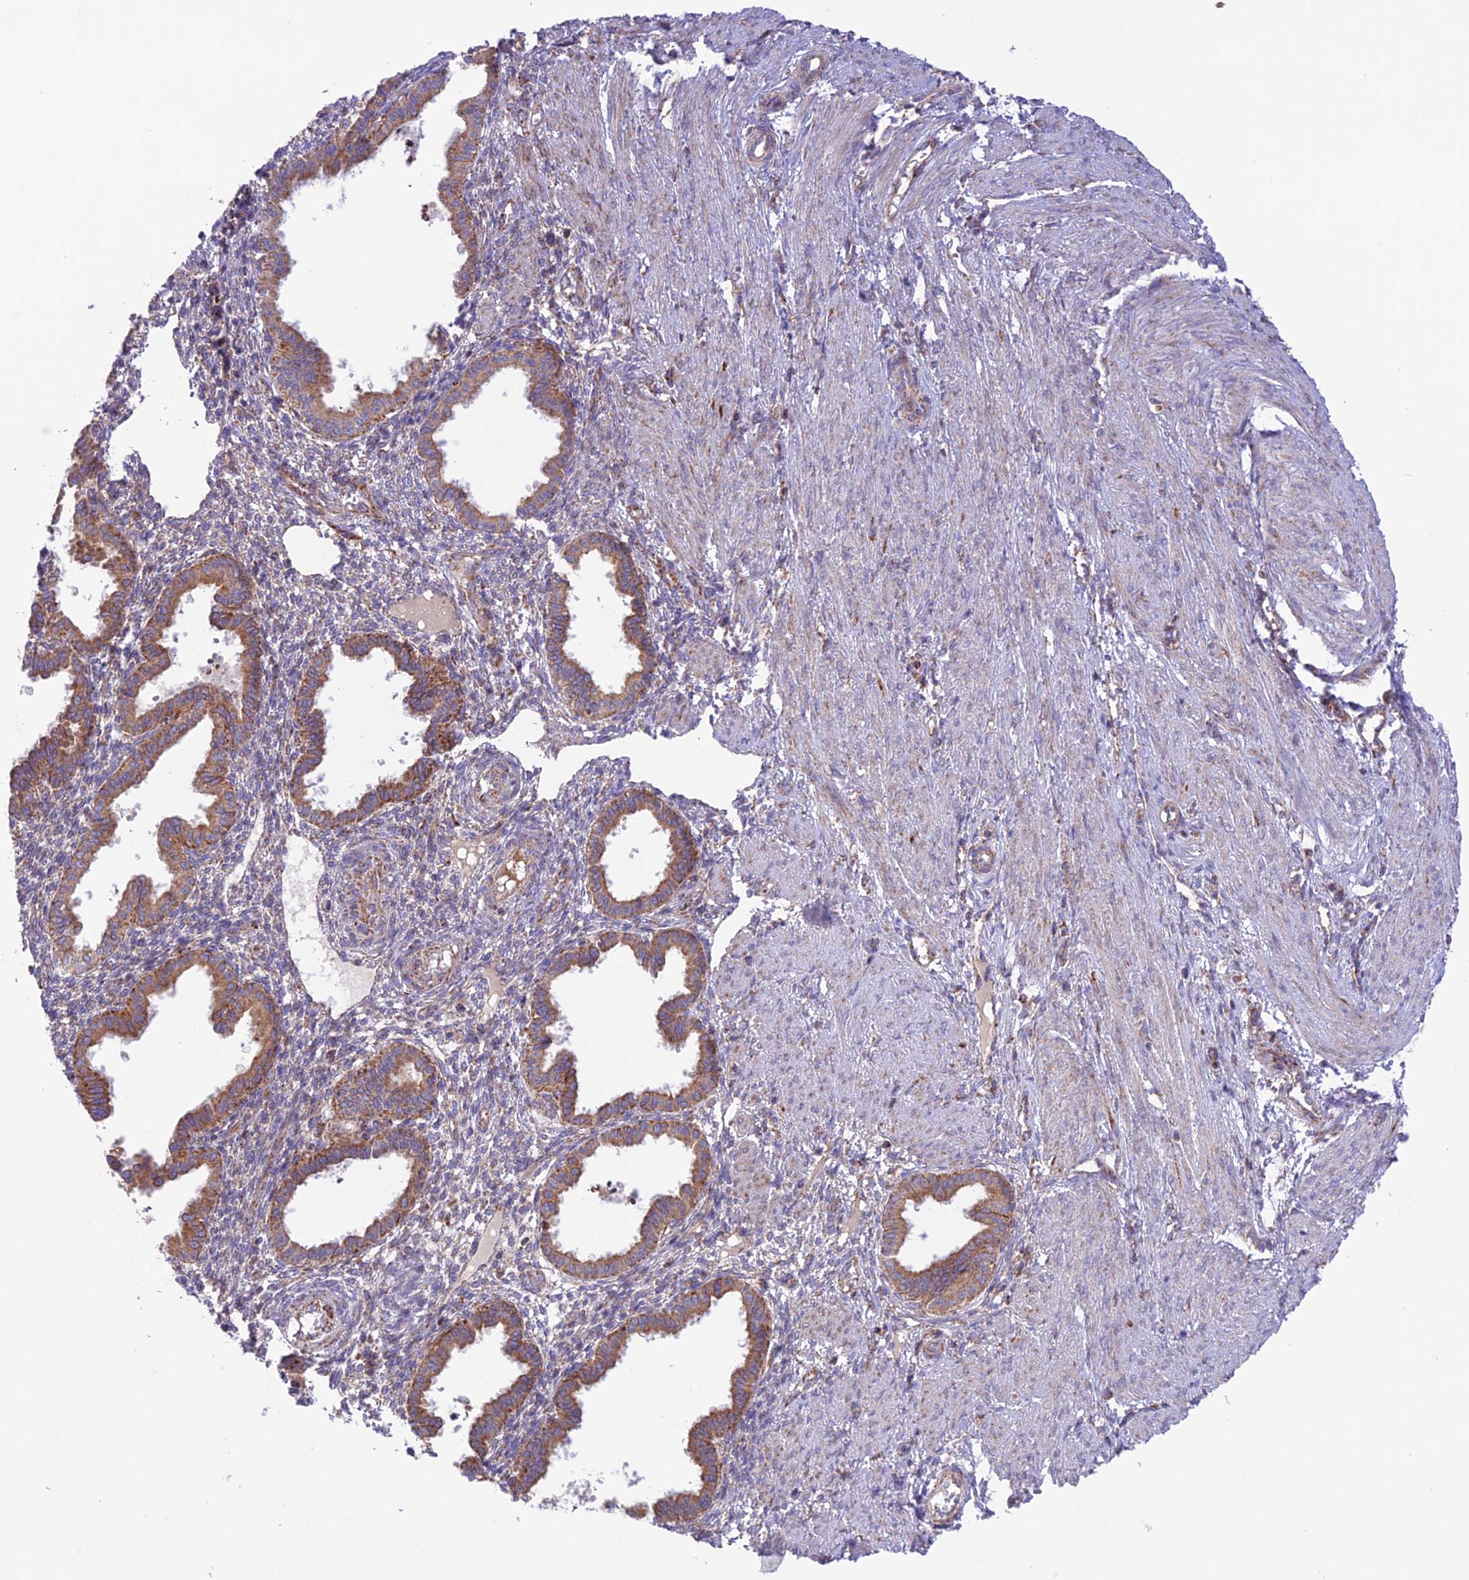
{"staining": {"intensity": "weak", "quantity": "<25%", "location": "cytoplasmic/membranous"}, "tissue": "endometrium", "cell_type": "Cells in endometrial stroma", "image_type": "normal", "snomed": [{"axis": "morphology", "description": "Normal tissue, NOS"}, {"axis": "topography", "description": "Endometrium"}], "caption": "DAB immunohistochemical staining of unremarkable endometrium exhibits no significant expression in cells in endometrial stroma. (Brightfield microscopy of DAB (3,3'-diaminobenzidine) IHC at high magnification).", "gene": "UAP1L1", "patient": {"sex": "female", "age": 33}}